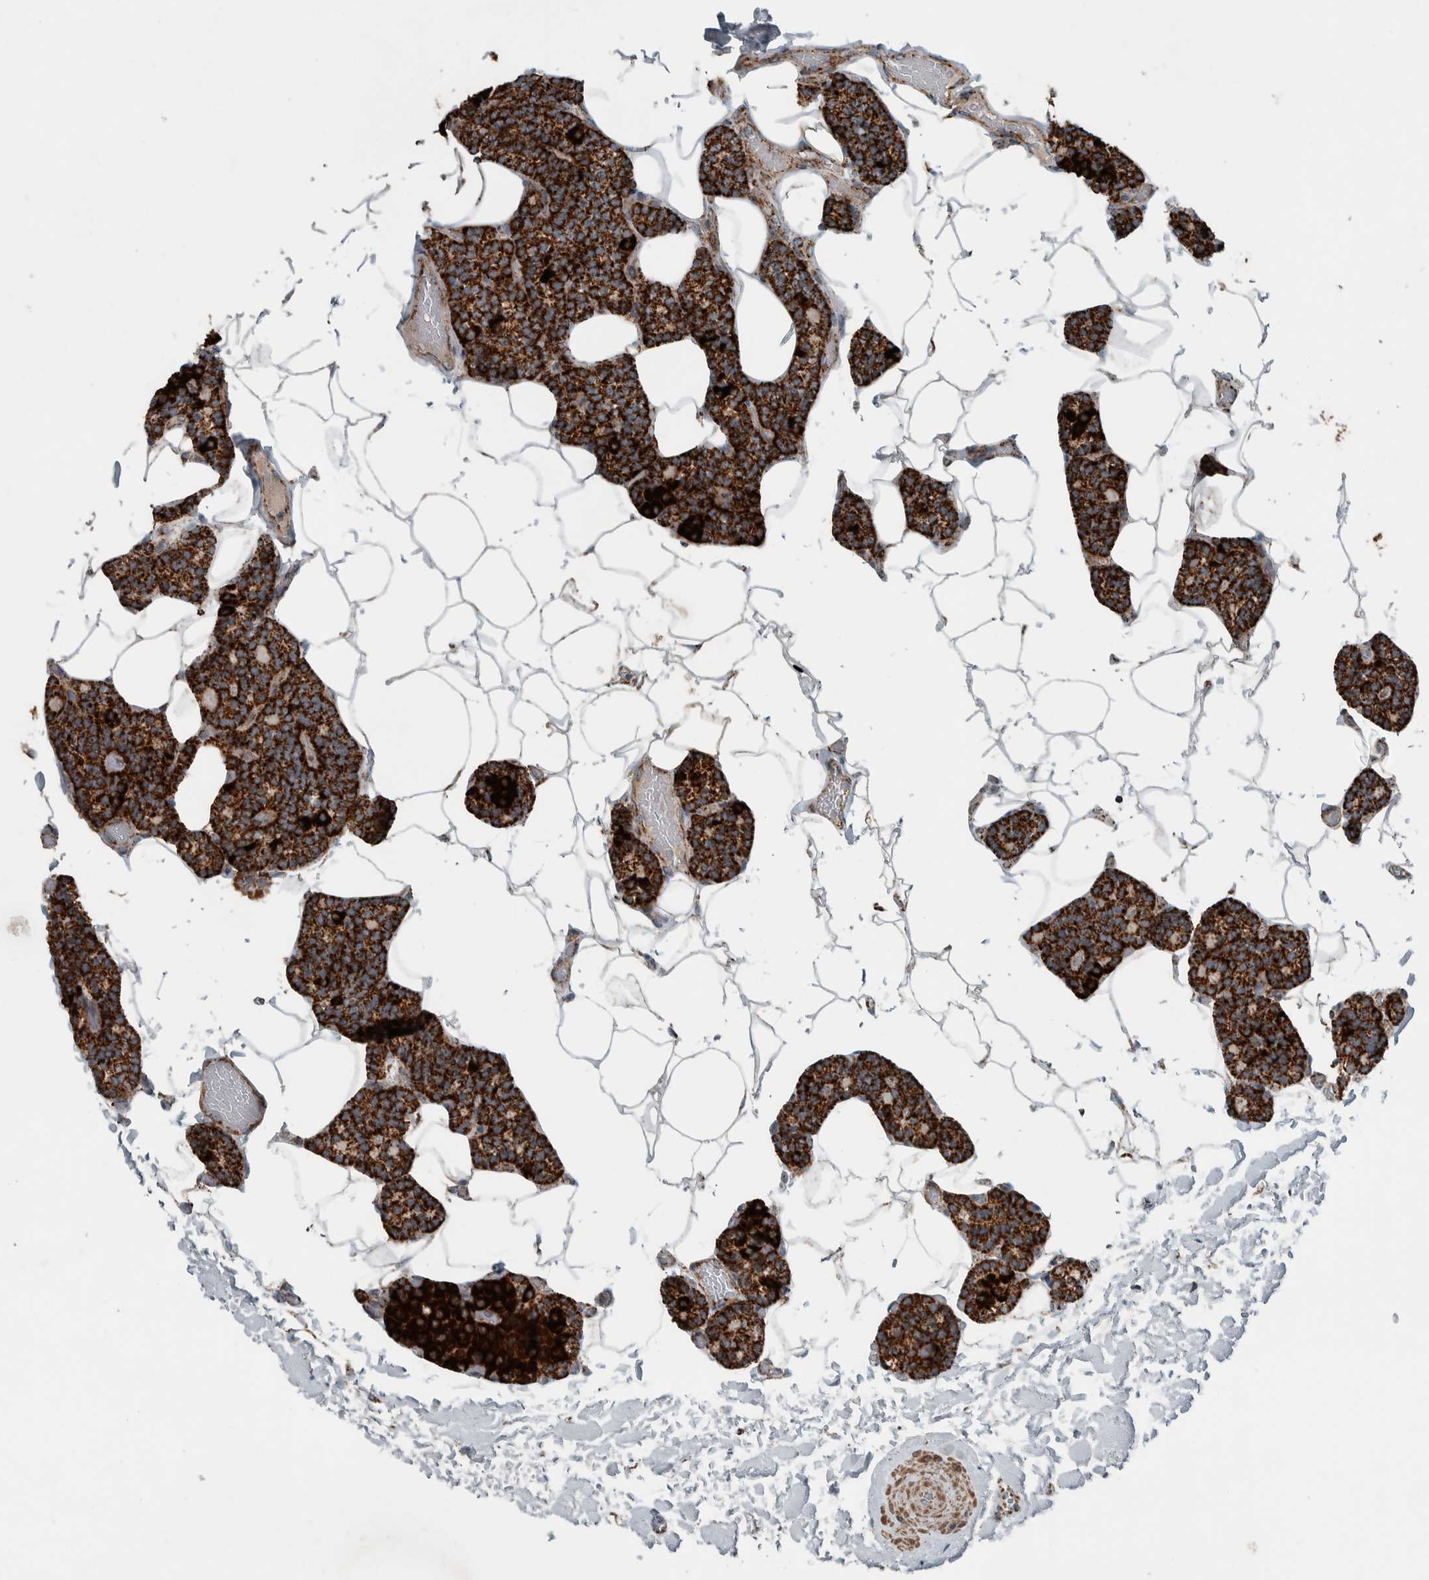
{"staining": {"intensity": "strong", "quantity": ">75%", "location": "cytoplasmic/membranous"}, "tissue": "parathyroid gland", "cell_type": "Glandular cells", "image_type": "normal", "snomed": [{"axis": "morphology", "description": "Normal tissue, NOS"}, {"axis": "topography", "description": "Parathyroid gland"}], "caption": "This photomicrograph demonstrates immunohistochemistry (IHC) staining of benign human parathyroid gland, with high strong cytoplasmic/membranous expression in about >75% of glandular cells.", "gene": "CNTROB", "patient": {"sex": "male", "age": 52}}